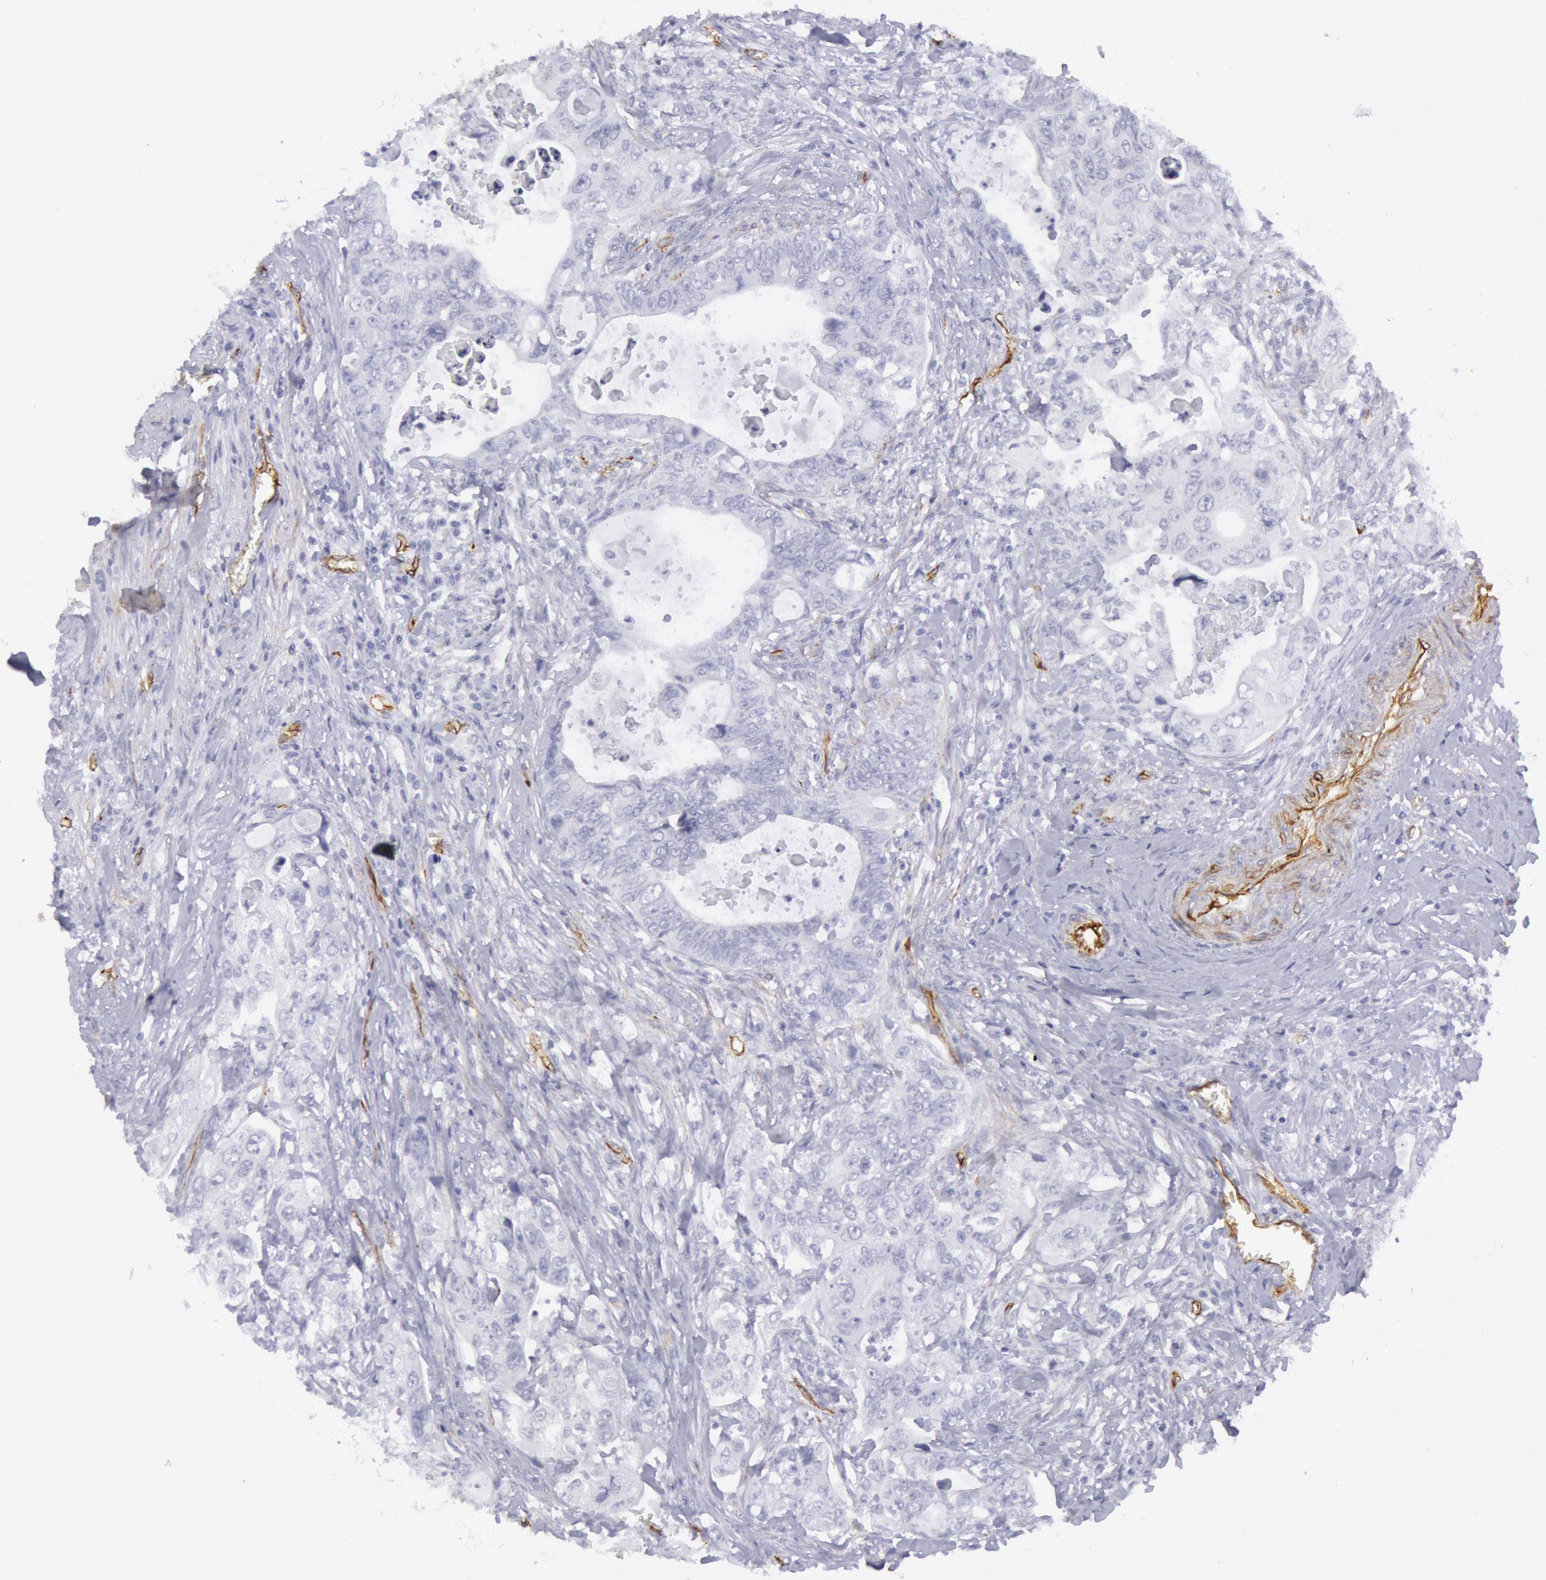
{"staining": {"intensity": "negative", "quantity": "none", "location": "none"}, "tissue": "colorectal cancer", "cell_type": "Tumor cells", "image_type": "cancer", "snomed": [{"axis": "morphology", "description": "Adenocarcinoma, NOS"}, {"axis": "topography", "description": "Rectum"}], "caption": "This is an immunohistochemistry image of human adenocarcinoma (colorectal). There is no expression in tumor cells.", "gene": "CDH13", "patient": {"sex": "female", "age": 57}}